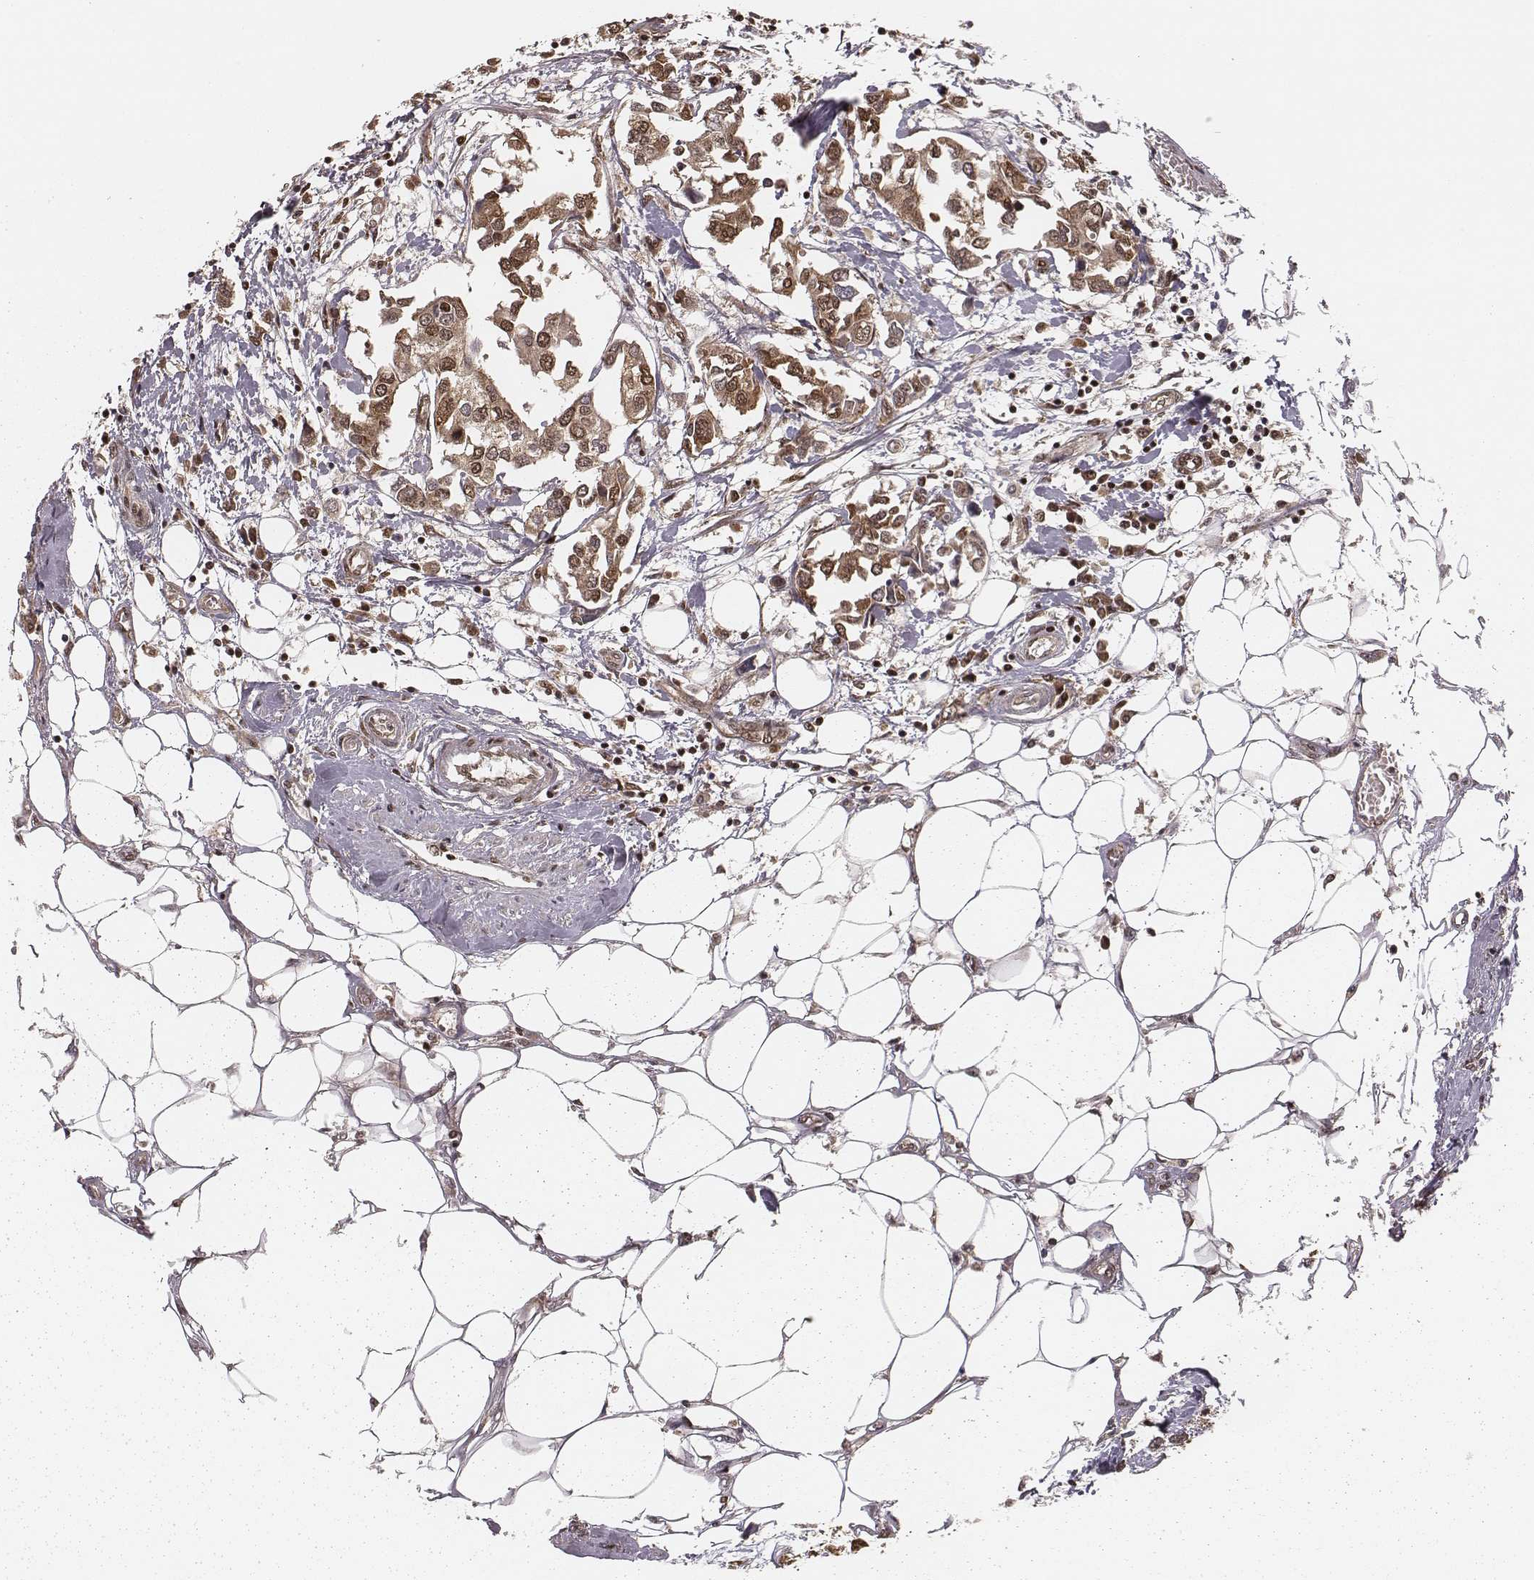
{"staining": {"intensity": "moderate", "quantity": ">75%", "location": "cytoplasmic/membranous,nuclear"}, "tissue": "breast cancer", "cell_type": "Tumor cells", "image_type": "cancer", "snomed": [{"axis": "morphology", "description": "Duct carcinoma"}, {"axis": "topography", "description": "Breast"}], "caption": "DAB immunohistochemical staining of human breast invasive ductal carcinoma exhibits moderate cytoplasmic/membranous and nuclear protein positivity in approximately >75% of tumor cells.", "gene": "NFX1", "patient": {"sex": "female", "age": 83}}